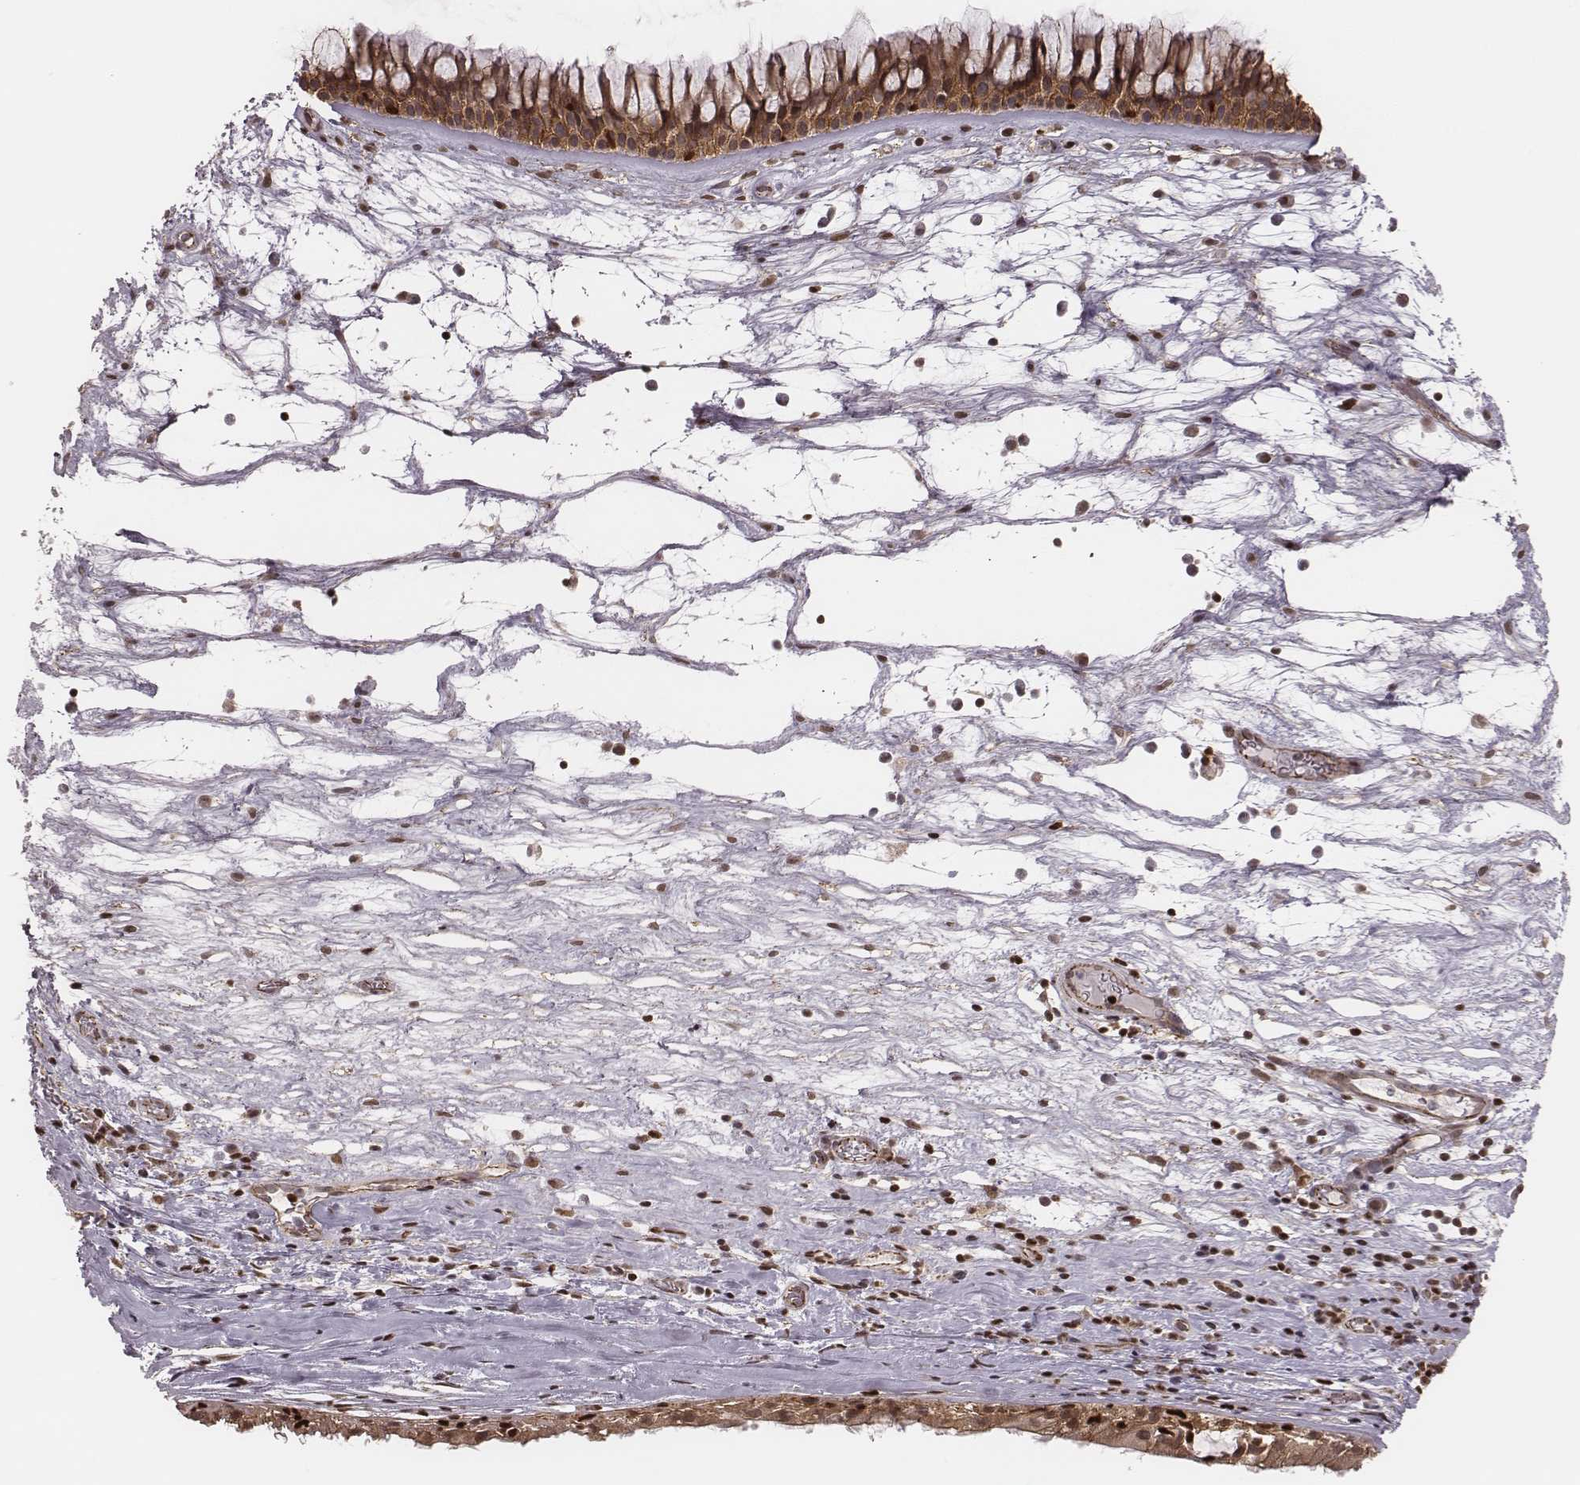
{"staining": {"intensity": "strong", "quantity": ">75%", "location": "cytoplasmic/membranous"}, "tissue": "nasopharynx", "cell_type": "Respiratory epithelial cells", "image_type": "normal", "snomed": [{"axis": "morphology", "description": "Normal tissue, NOS"}, {"axis": "topography", "description": "Nasopharynx"}], "caption": "Human nasopharynx stained with a brown dye displays strong cytoplasmic/membranous positive positivity in about >75% of respiratory epithelial cells.", "gene": "WDR59", "patient": {"sex": "male", "age": 74}}